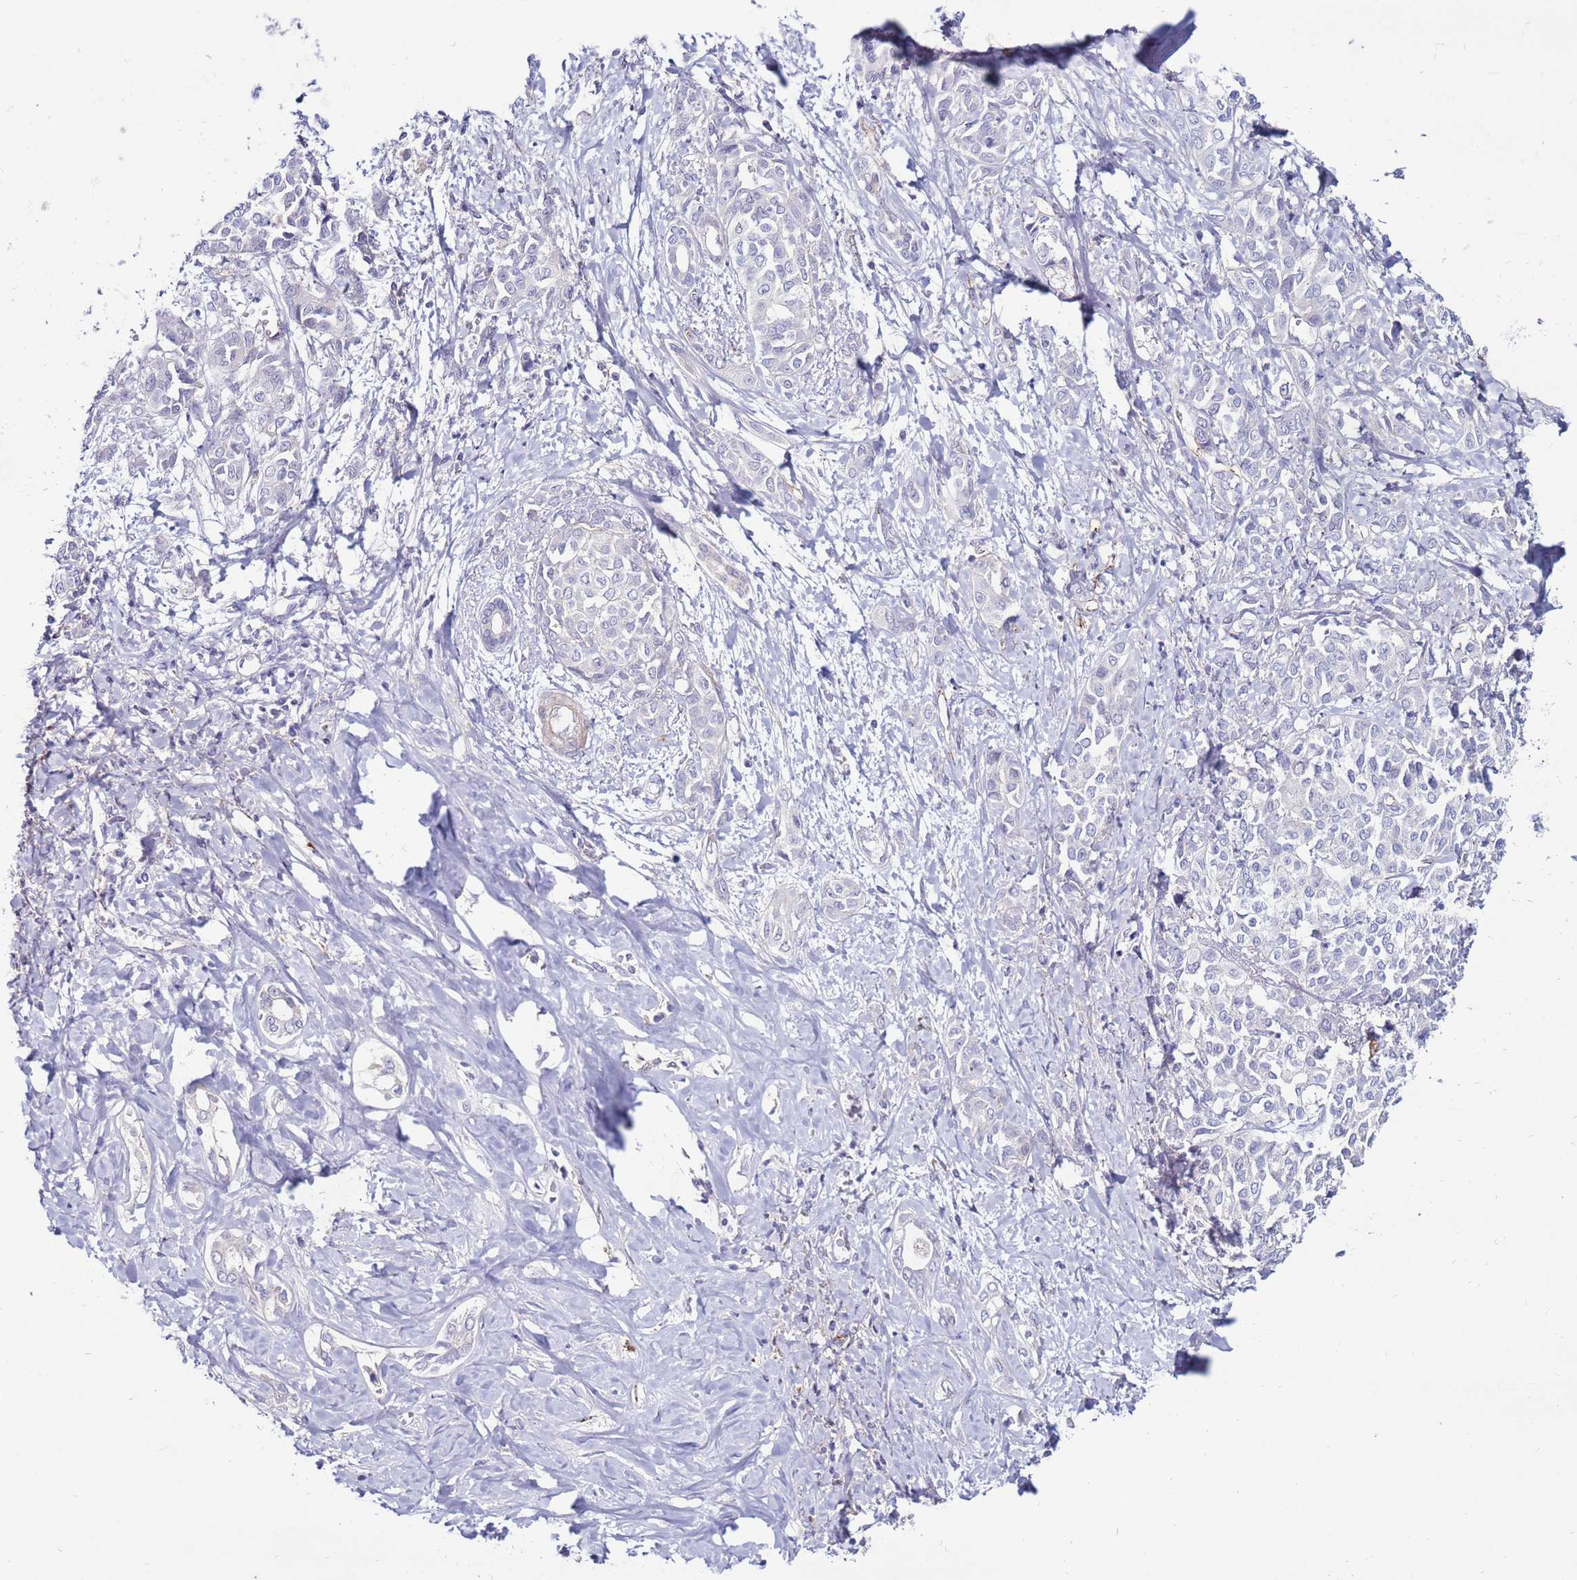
{"staining": {"intensity": "negative", "quantity": "none", "location": "none"}, "tissue": "liver cancer", "cell_type": "Tumor cells", "image_type": "cancer", "snomed": [{"axis": "morphology", "description": "Cholangiocarcinoma"}, {"axis": "topography", "description": "Liver"}], "caption": "Immunohistochemistry image of liver cancer (cholangiocarcinoma) stained for a protein (brown), which demonstrates no staining in tumor cells. The staining is performed using DAB (3,3'-diaminobenzidine) brown chromogen with nuclei counter-stained in using hematoxylin.", "gene": "CLEC4M", "patient": {"sex": "female", "age": 77}}